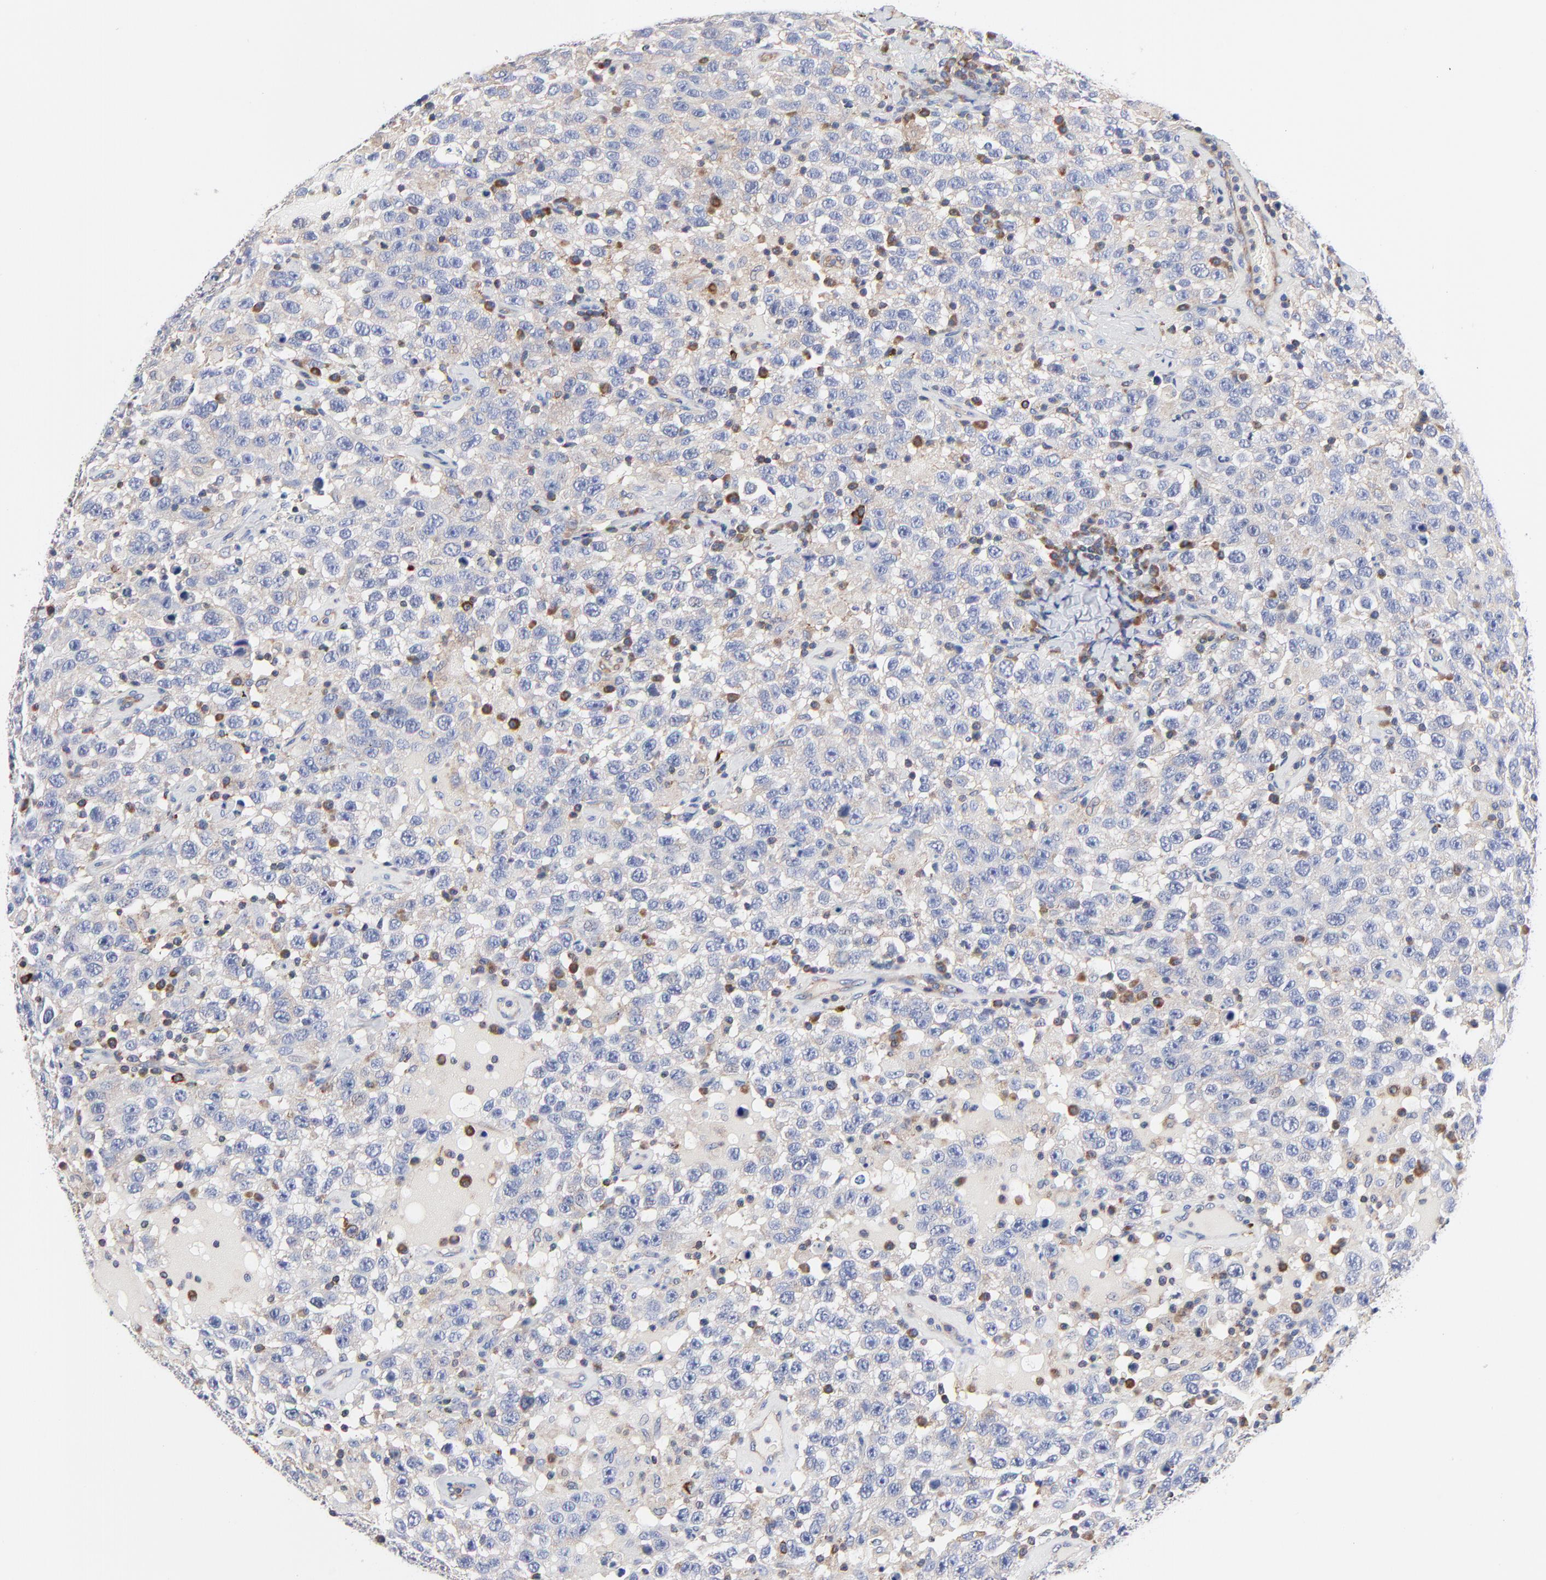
{"staining": {"intensity": "negative", "quantity": "none", "location": "none"}, "tissue": "testis cancer", "cell_type": "Tumor cells", "image_type": "cancer", "snomed": [{"axis": "morphology", "description": "Seminoma, NOS"}, {"axis": "topography", "description": "Testis"}], "caption": "DAB (3,3'-diaminobenzidine) immunohistochemical staining of testis cancer (seminoma) displays no significant positivity in tumor cells.", "gene": "CD2AP", "patient": {"sex": "male", "age": 41}}